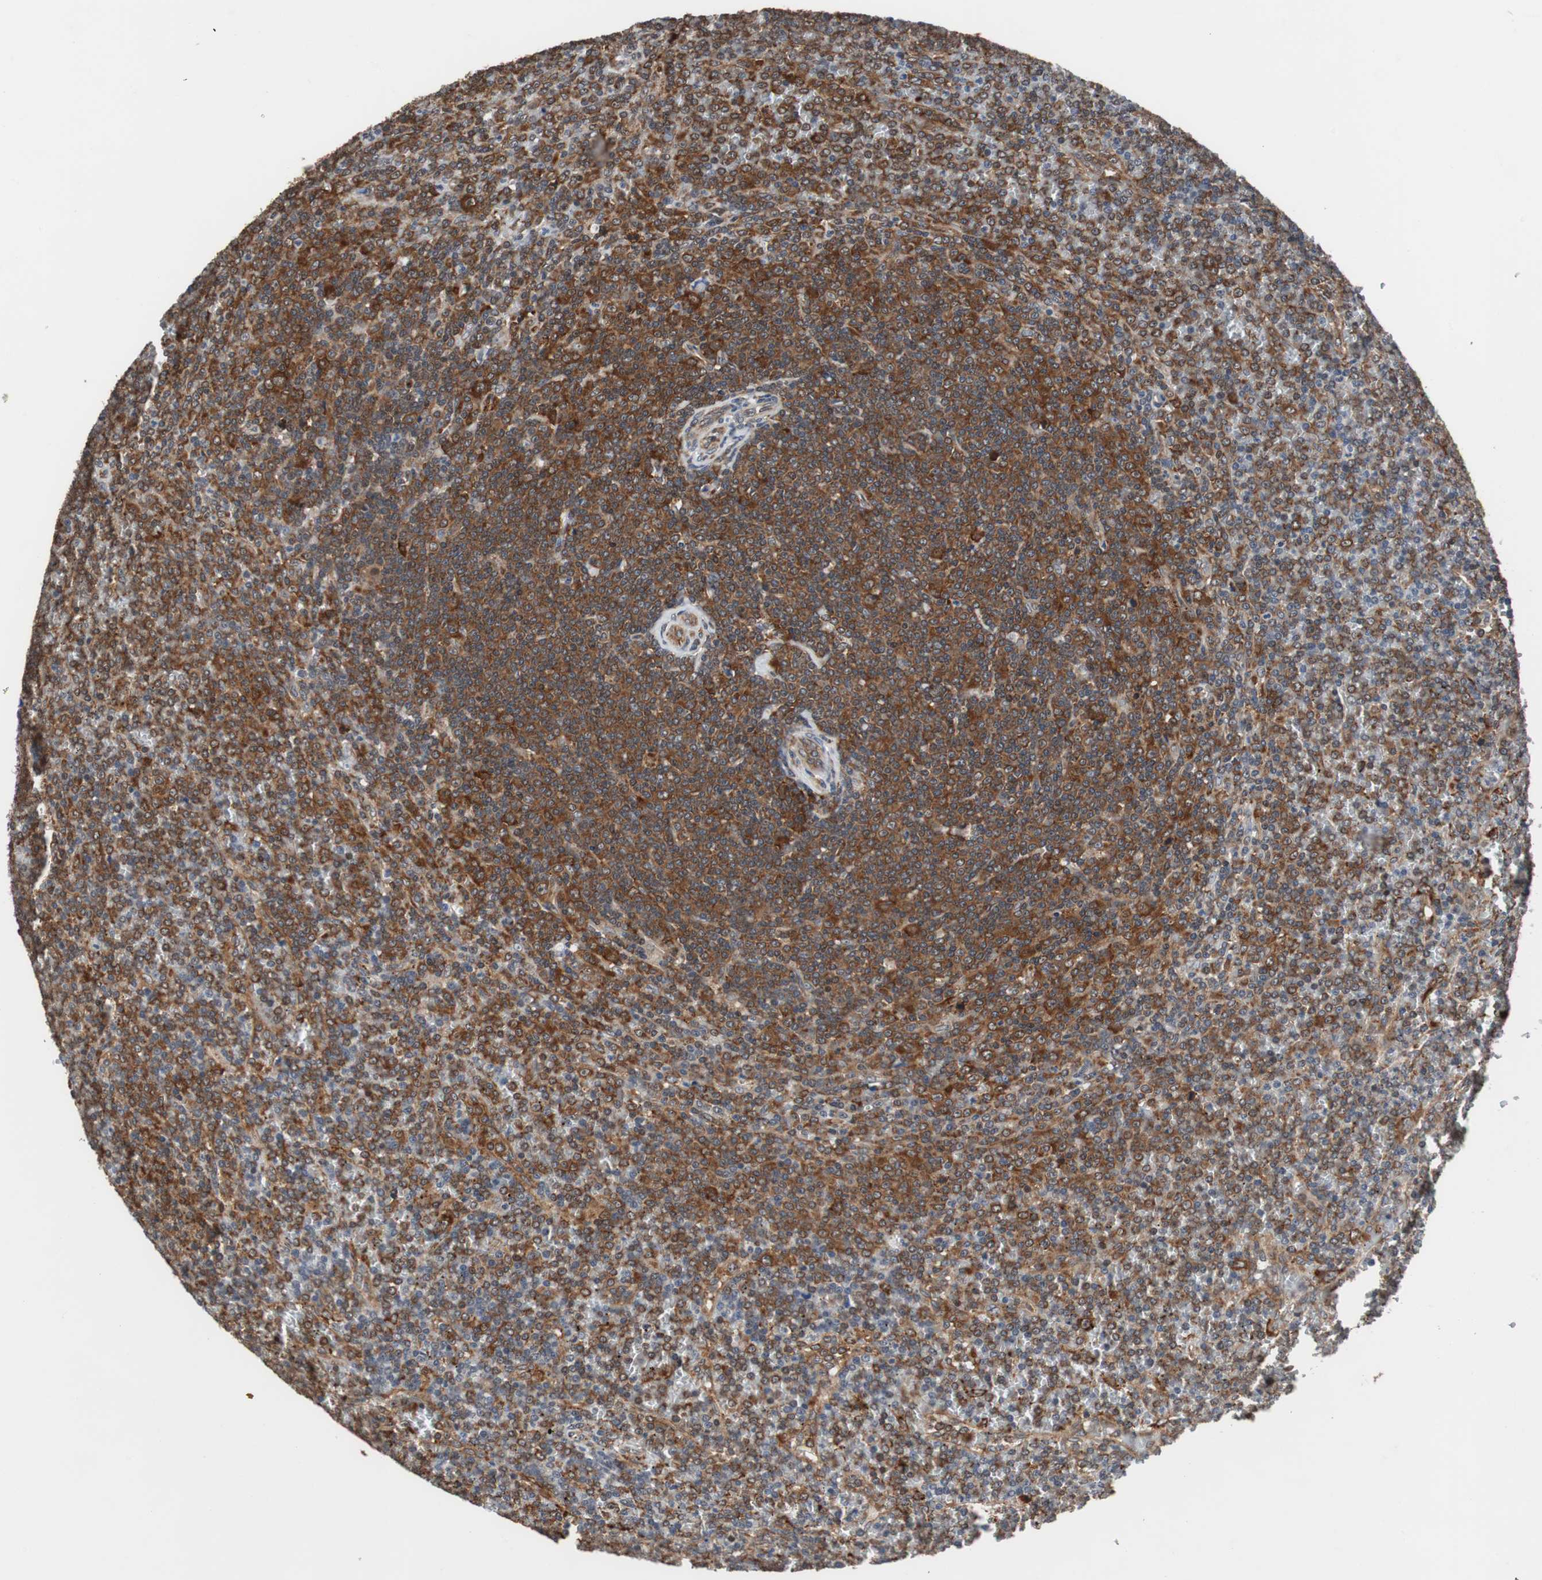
{"staining": {"intensity": "strong", "quantity": ">75%", "location": "cytoplasmic/membranous"}, "tissue": "lymphoma", "cell_type": "Tumor cells", "image_type": "cancer", "snomed": [{"axis": "morphology", "description": "Malignant lymphoma, non-Hodgkin's type, Low grade"}, {"axis": "topography", "description": "Spleen"}], "caption": "Brown immunohistochemical staining in lymphoma reveals strong cytoplasmic/membranous staining in about >75% of tumor cells. (brown staining indicates protein expression, while blue staining denotes nuclei).", "gene": "USP10", "patient": {"sex": "female", "age": 19}}